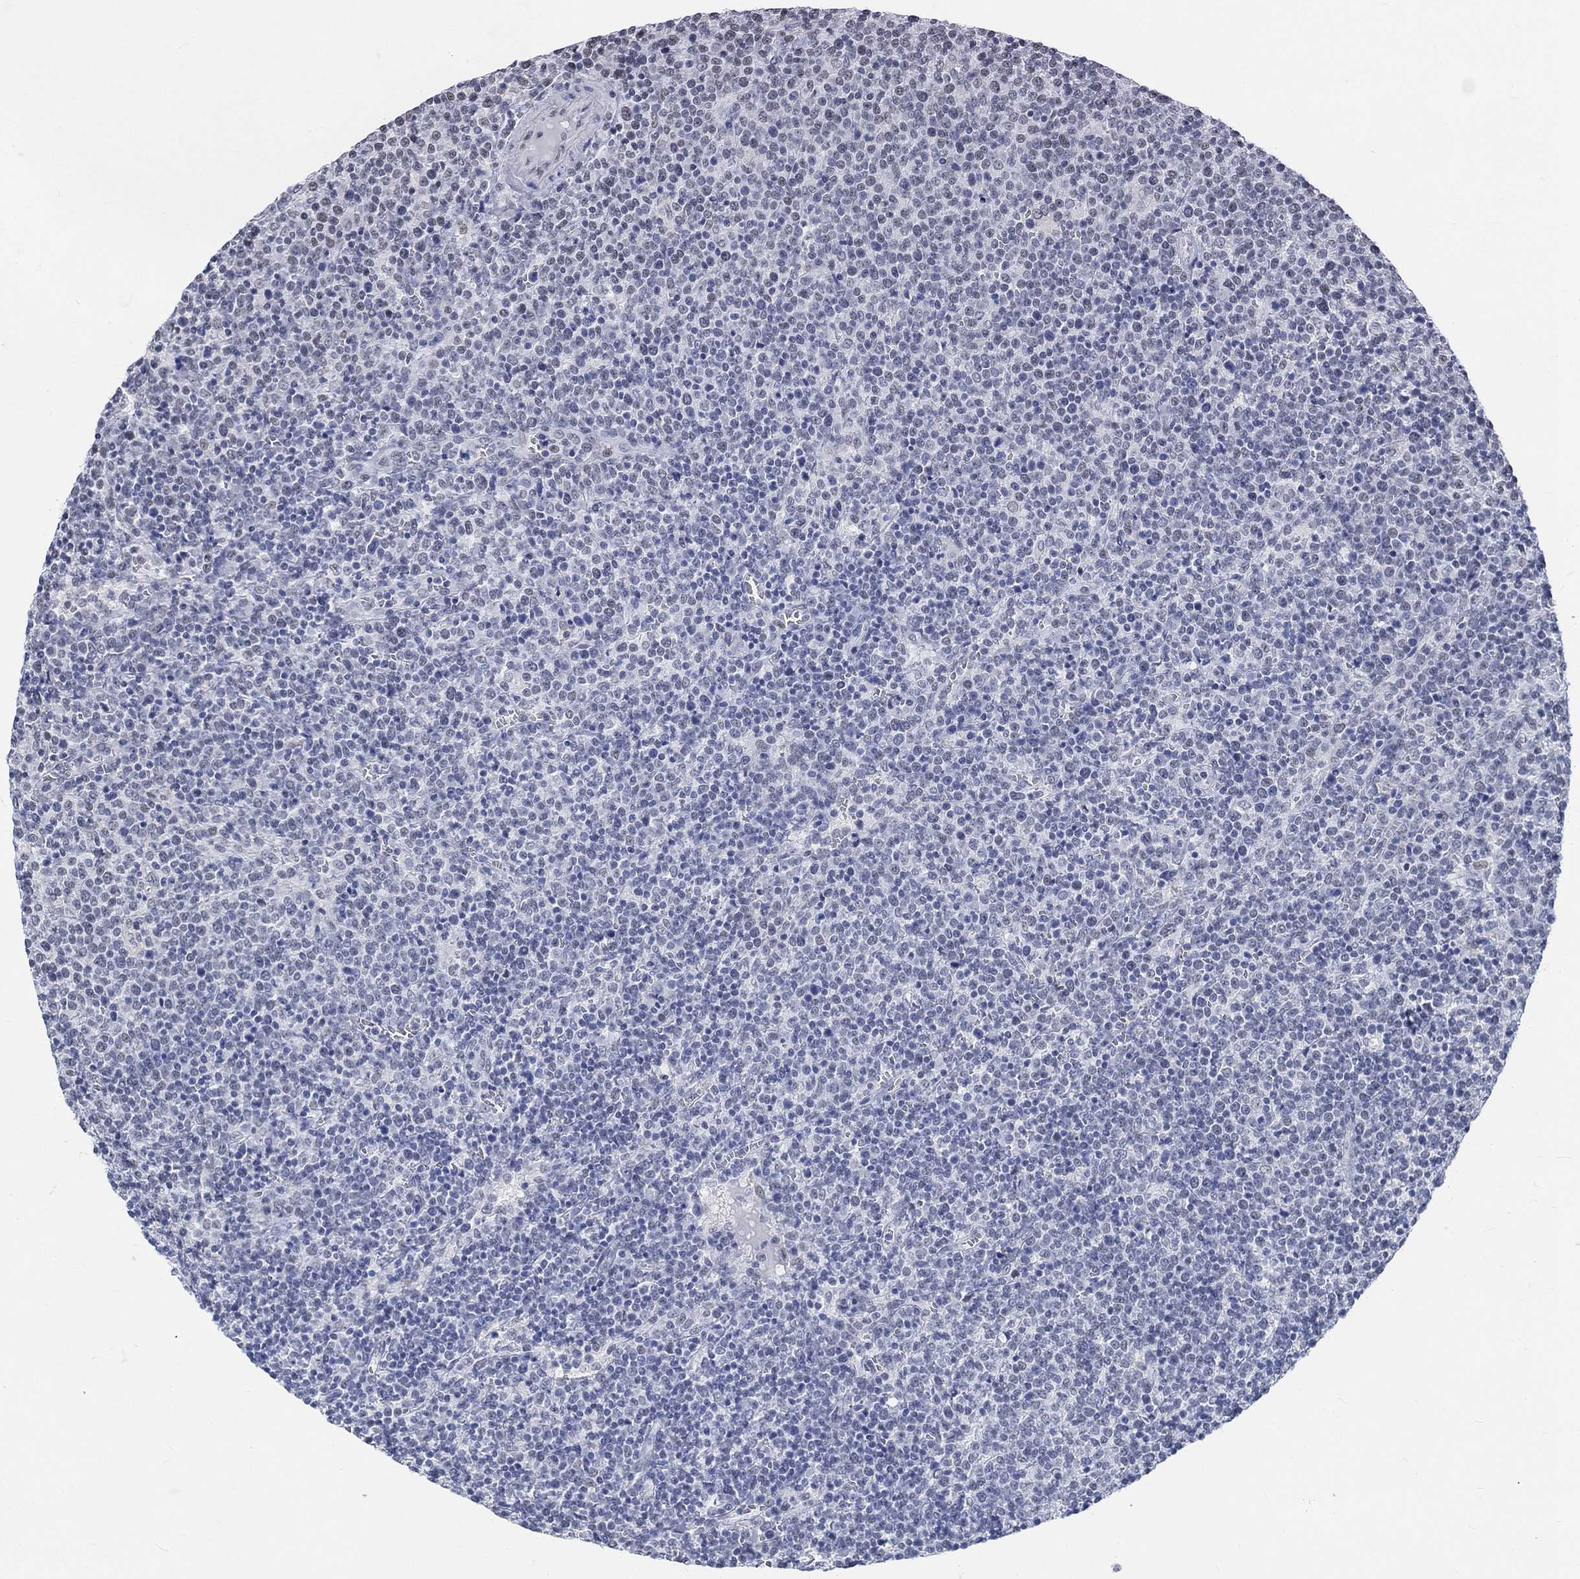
{"staining": {"intensity": "negative", "quantity": "none", "location": "none"}, "tissue": "lymphoma", "cell_type": "Tumor cells", "image_type": "cancer", "snomed": [{"axis": "morphology", "description": "Malignant lymphoma, non-Hodgkin's type, High grade"}, {"axis": "topography", "description": "Lymph node"}], "caption": "Immunohistochemical staining of lymphoma exhibits no significant staining in tumor cells.", "gene": "KCNH8", "patient": {"sex": "male", "age": 61}}